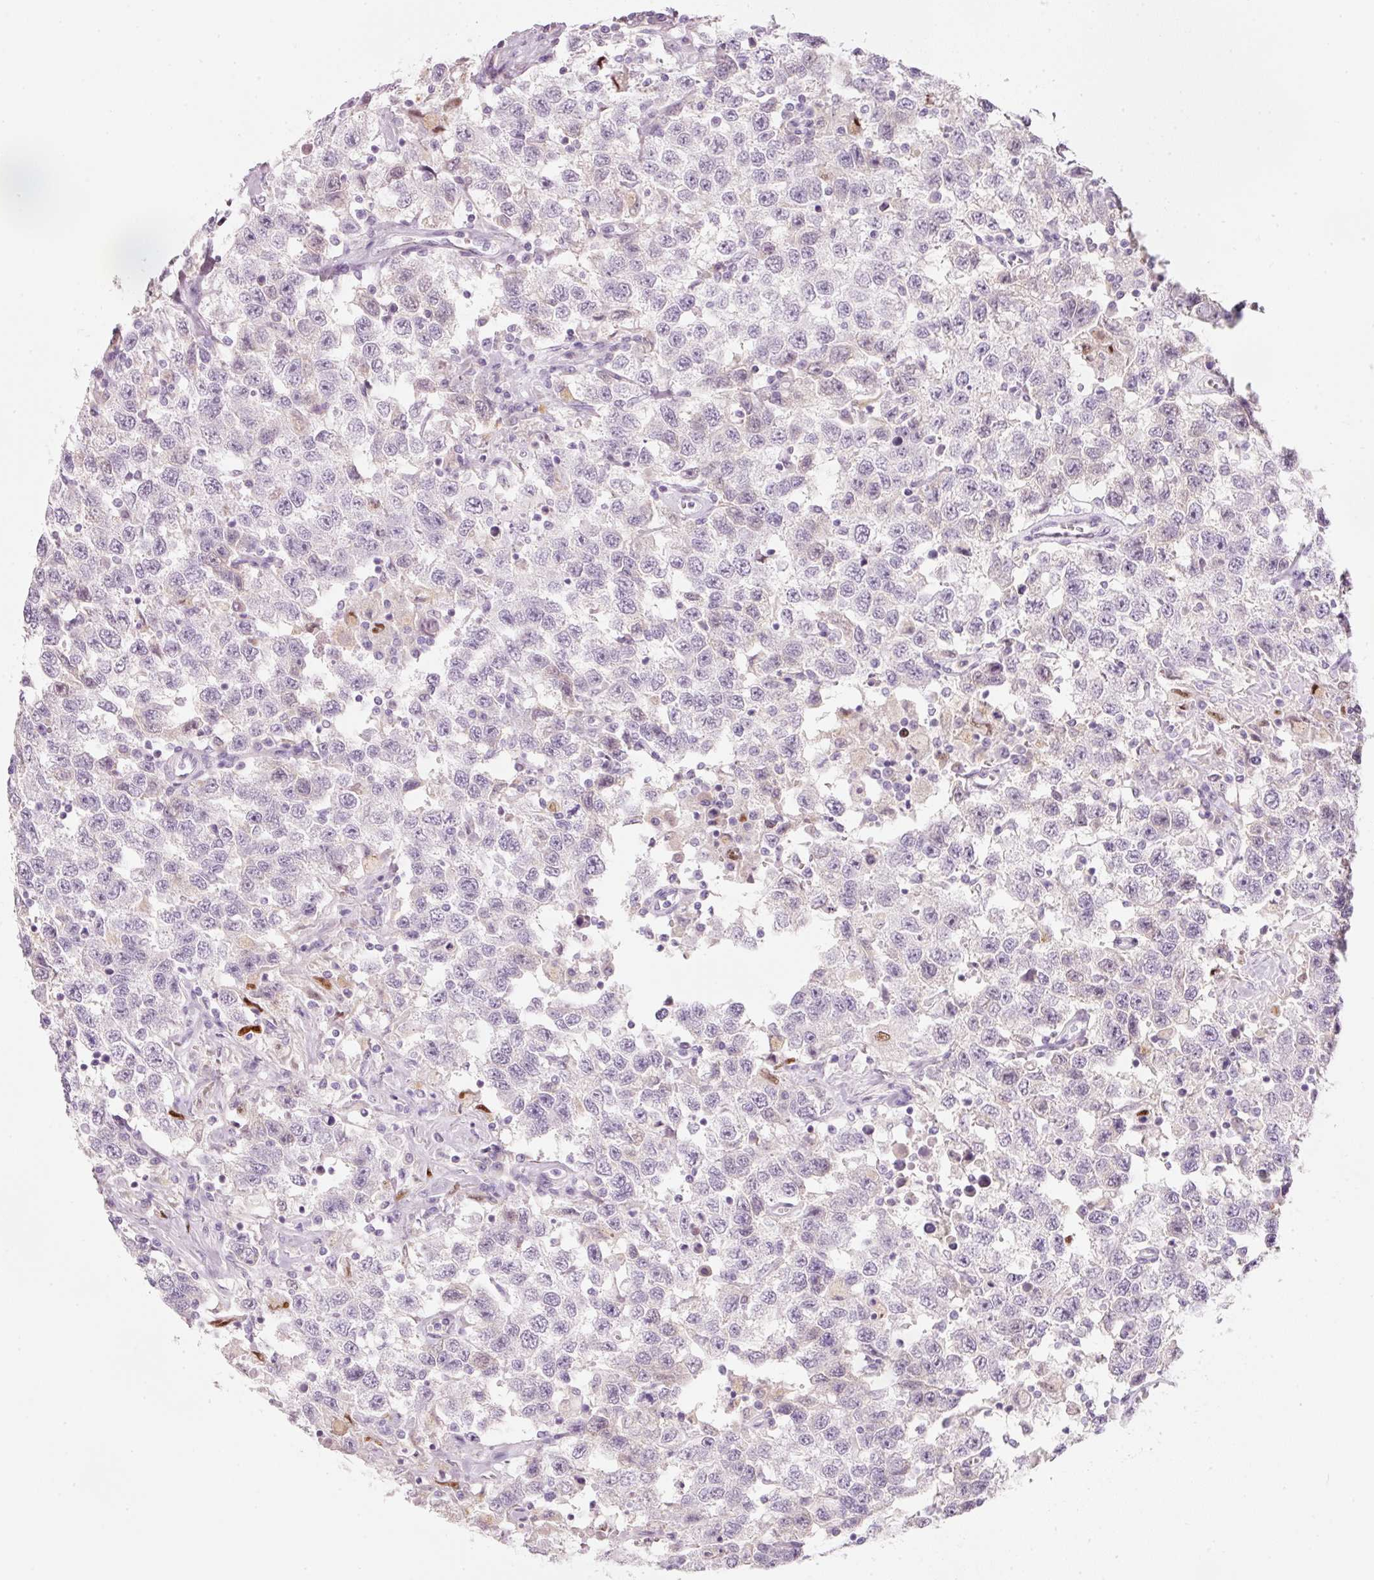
{"staining": {"intensity": "negative", "quantity": "none", "location": "none"}, "tissue": "testis cancer", "cell_type": "Tumor cells", "image_type": "cancer", "snomed": [{"axis": "morphology", "description": "Seminoma, NOS"}, {"axis": "topography", "description": "Testis"}], "caption": "This photomicrograph is of seminoma (testis) stained with IHC to label a protein in brown with the nuclei are counter-stained blue. There is no positivity in tumor cells.", "gene": "ENSG00000206549", "patient": {"sex": "male", "age": 41}}